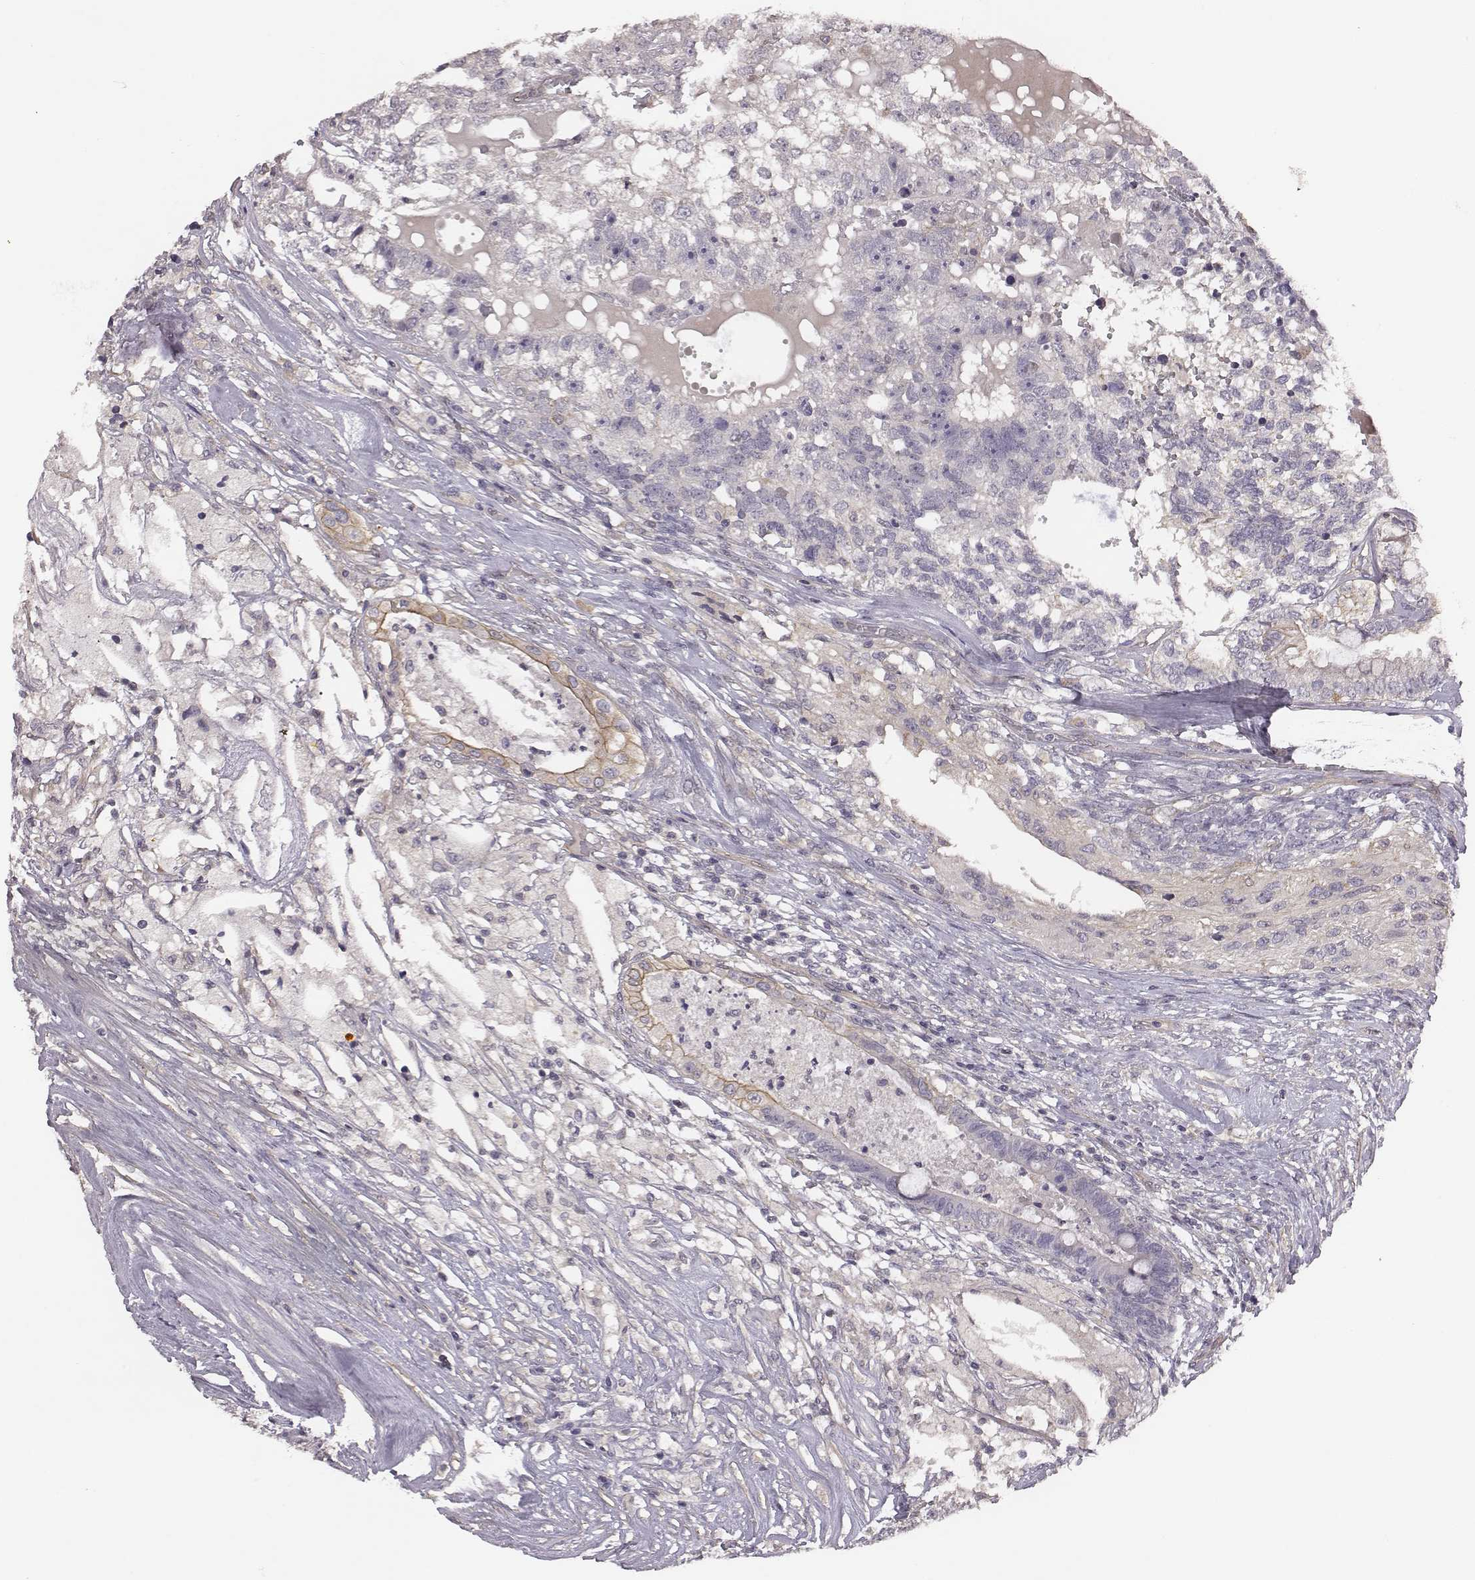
{"staining": {"intensity": "negative", "quantity": "none", "location": "none"}, "tissue": "testis cancer", "cell_type": "Tumor cells", "image_type": "cancer", "snomed": [{"axis": "morphology", "description": "Seminoma, NOS"}, {"axis": "morphology", "description": "Carcinoma, Embryonal, NOS"}, {"axis": "topography", "description": "Testis"}], "caption": "DAB immunohistochemical staining of human testis cancer shows no significant positivity in tumor cells.", "gene": "SCARF1", "patient": {"sex": "male", "age": 41}}